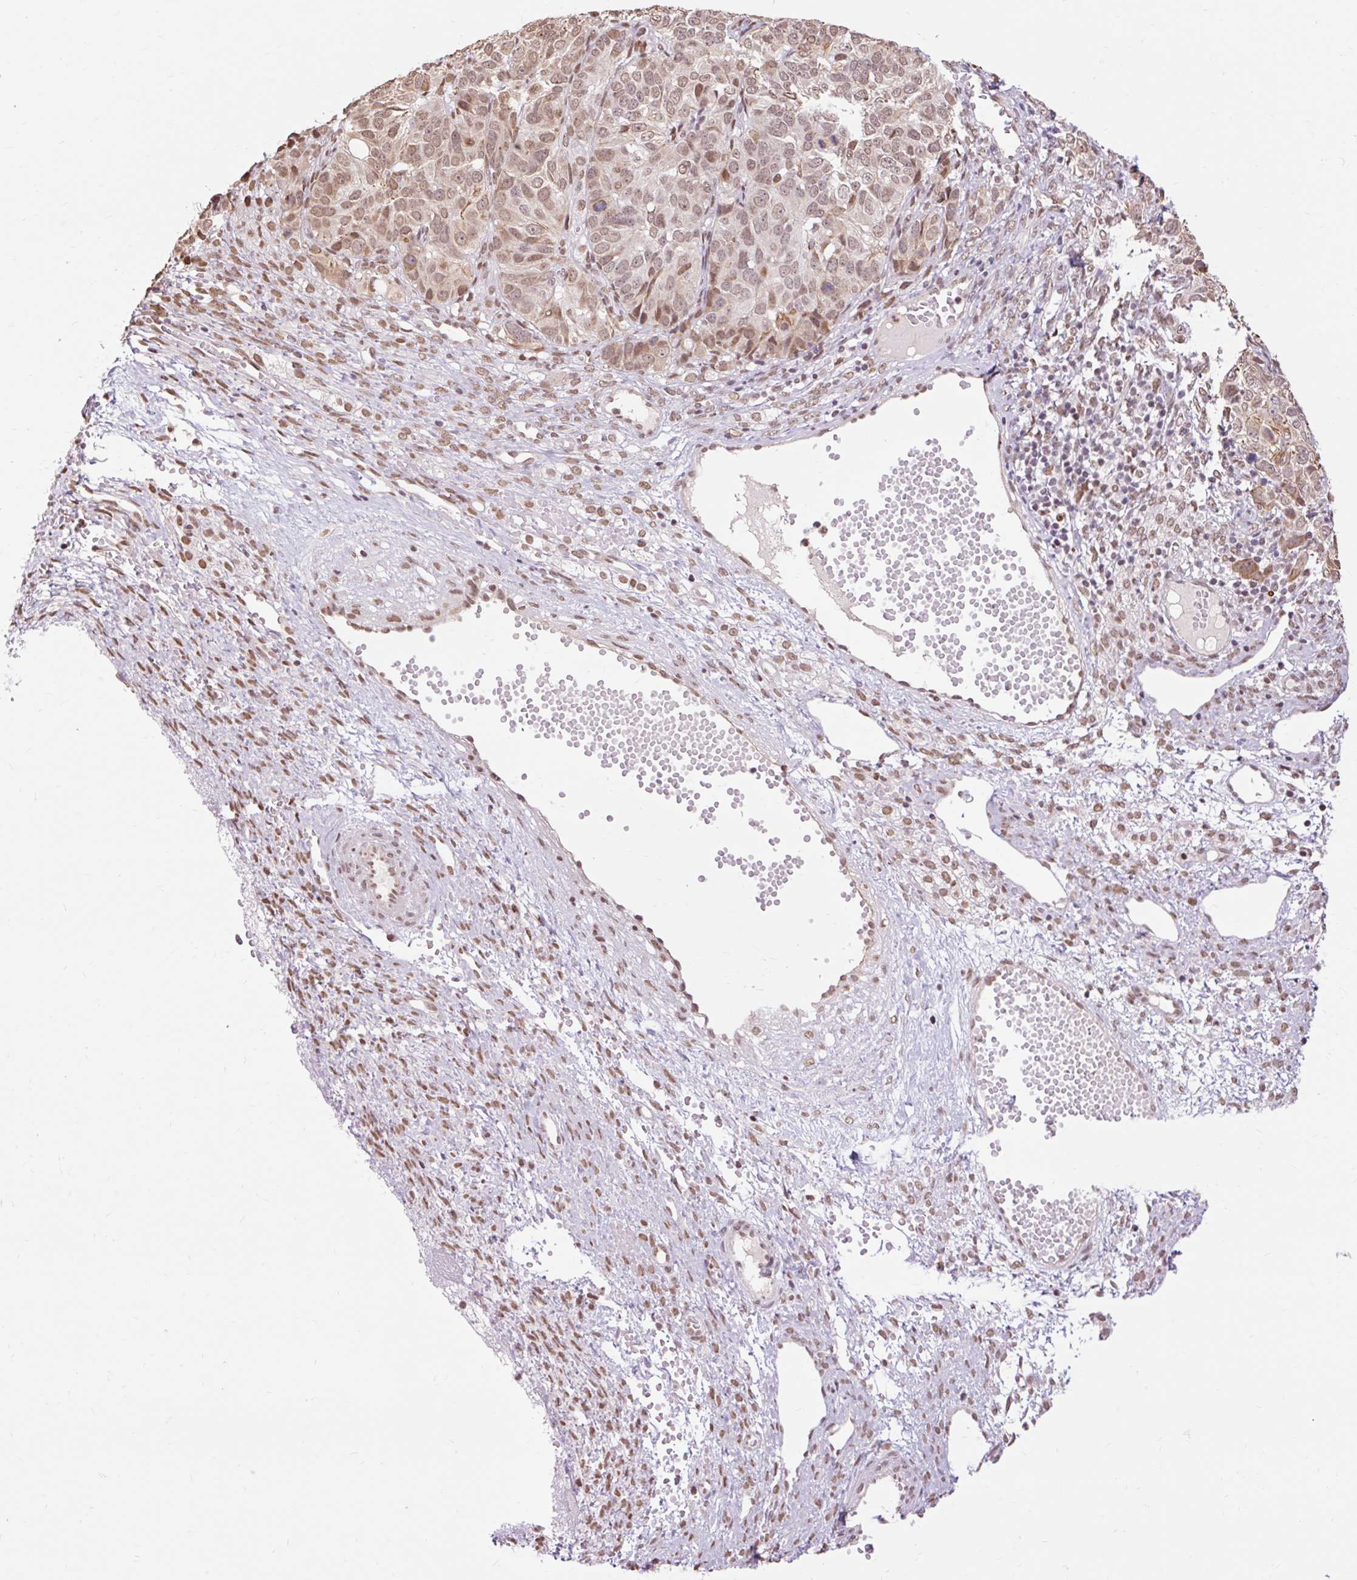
{"staining": {"intensity": "moderate", "quantity": ">75%", "location": "cytoplasmic/membranous,nuclear"}, "tissue": "ovarian cancer", "cell_type": "Tumor cells", "image_type": "cancer", "snomed": [{"axis": "morphology", "description": "Carcinoma, endometroid"}, {"axis": "topography", "description": "Ovary"}], "caption": "A medium amount of moderate cytoplasmic/membranous and nuclear expression is seen in approximately >75% of tumor cells in endometroid carcinoma (ovarian) tissue.", "gene": "NPIPB12", "patient": {"sex": "female", "age": 51}}